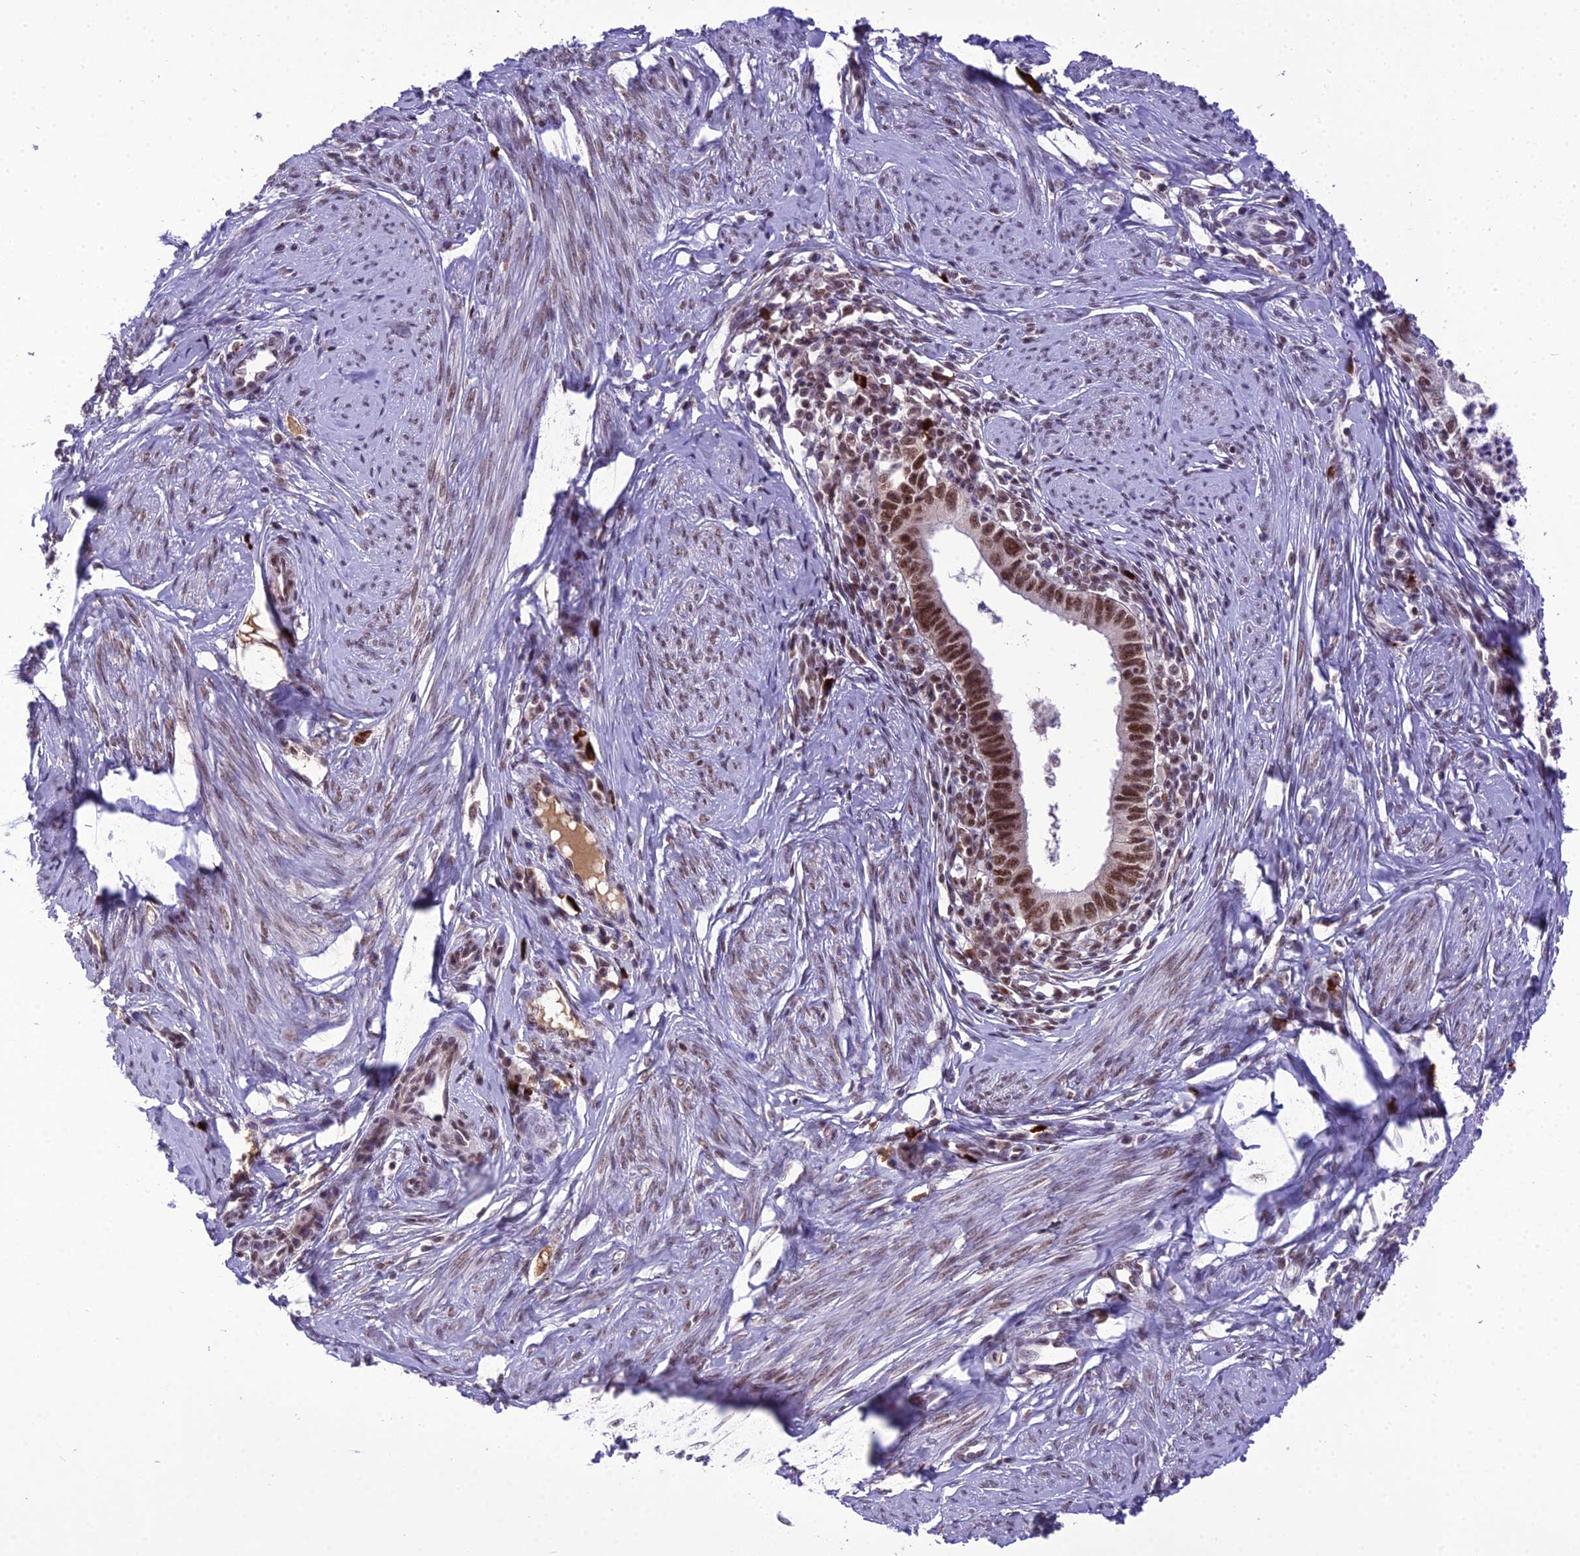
{"staining": {"intensity": "moderate", "quantity": ">75%", "location": "nuclear"}, "tissue": "cervical cancer", "cell_type": "Tumor cells", "image_type": "cancer", "snomed": [{"axis": "morphology", "description": "Adenocarcinoma, NOS"}, {"axis": "topography", "description": "Cervix"}], "caption": "This is a photomicrograph of immunohistochemistry staining of cervical adenocarcinoma, which shows moderate positivity in the nuclear of tumor cells.", "gene": "SH3RF3", "patient": {"sex": "female", "age": 36}}